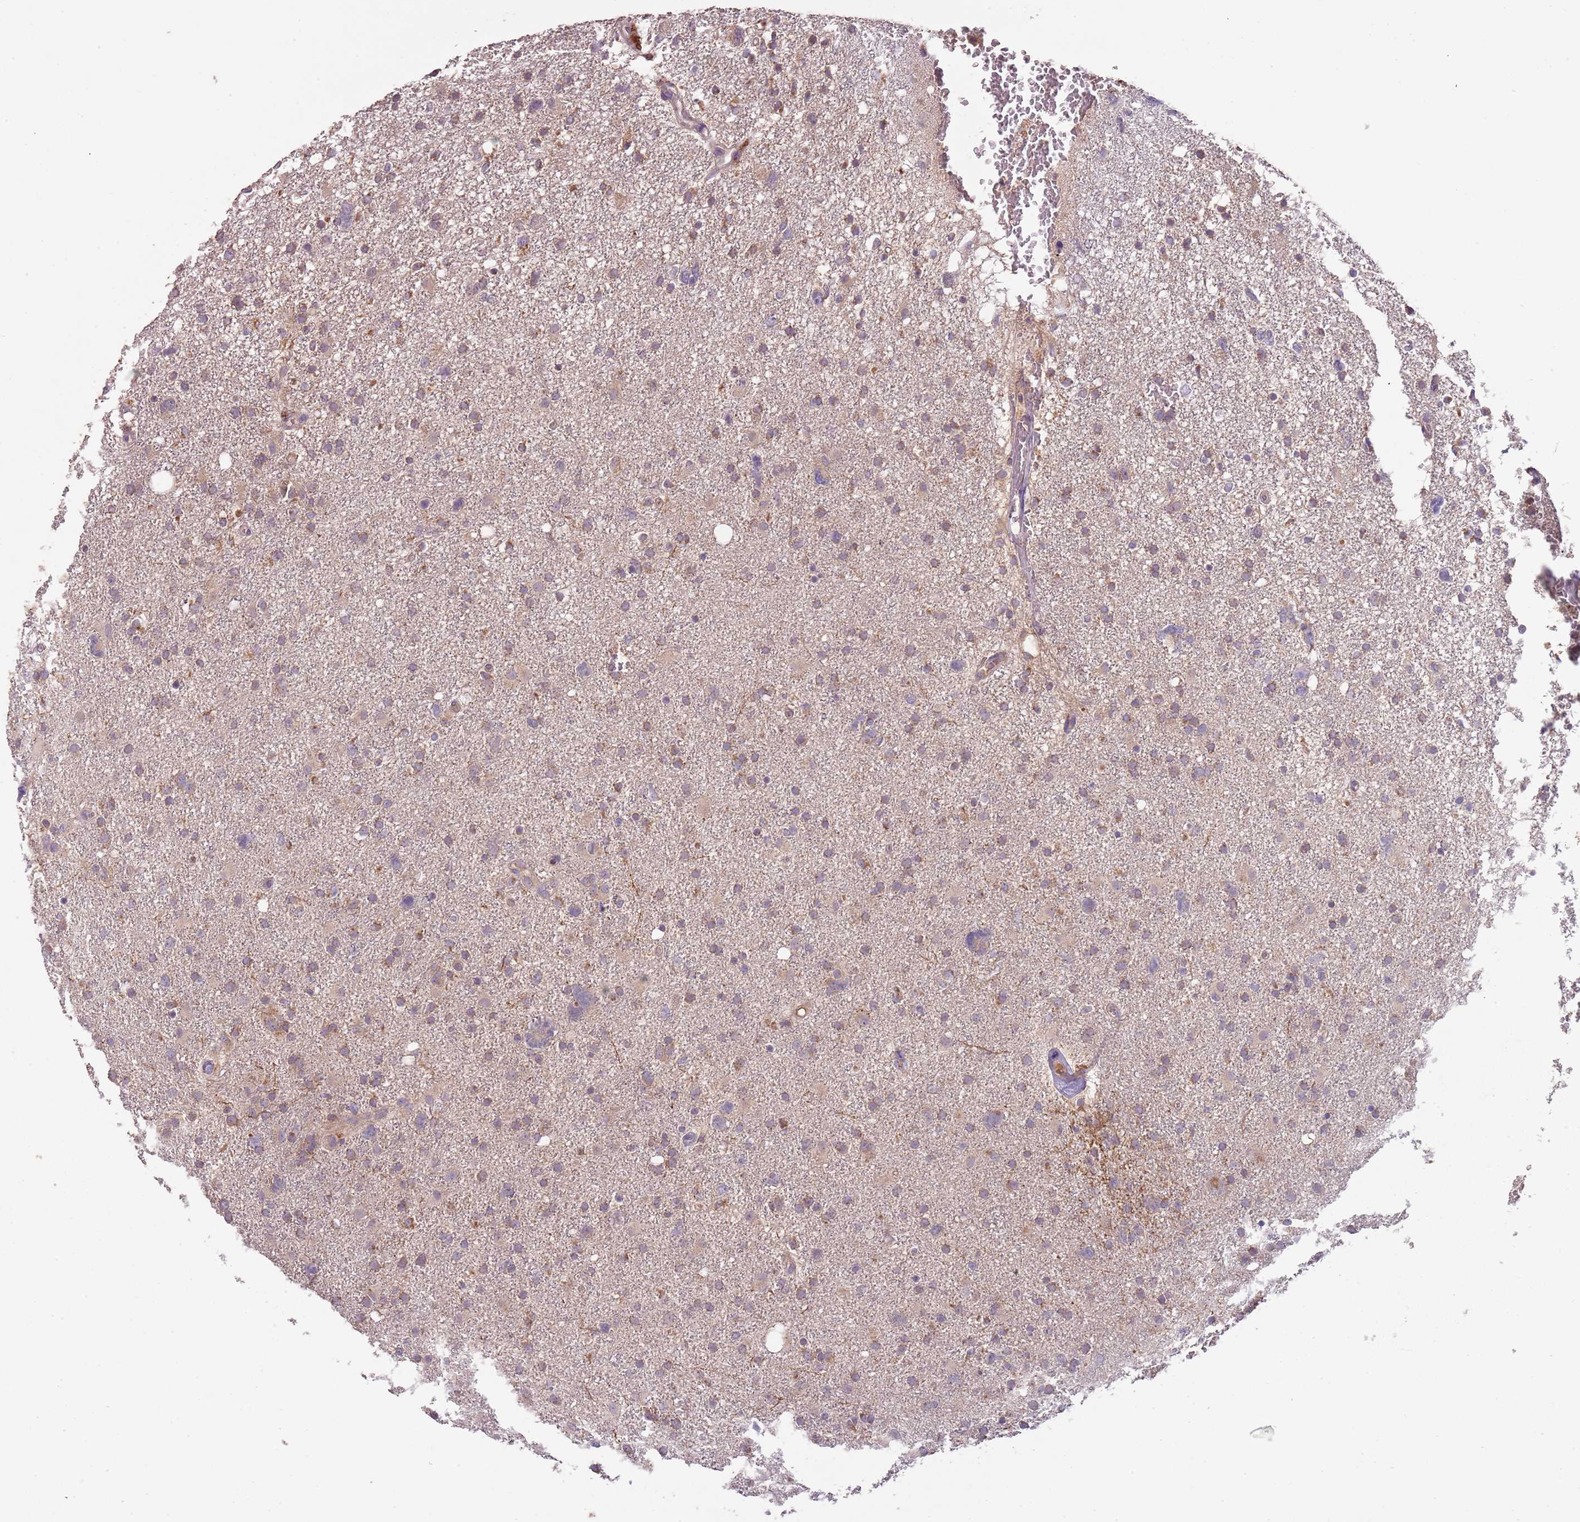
{"staining": {"intensity": "moderate", "quantity": "<25%", "location": "cytoplasmic/membranous"}, "tissue": "glioma", "cell_type": "Tumor cells", "image_type": "cancer", "snomed": [{"axis": "morphology", "description": "Glioma, malignant, High grade"}, {"axis": "topography", "description": "Brain"}], "caption": "IHC staining of glioma, which reveals low levels of moderate cytoplasmic/membranous positivity in about <25% of tumor cells indicating moderate cytoplasmic/membranous protein staining. The staining was performed using DAB (brown) for protein detection and nuclei were counterstained in hematoxylin (blue).", "gene": "FECH", "patient": {"sex": "male", "age": 61}}